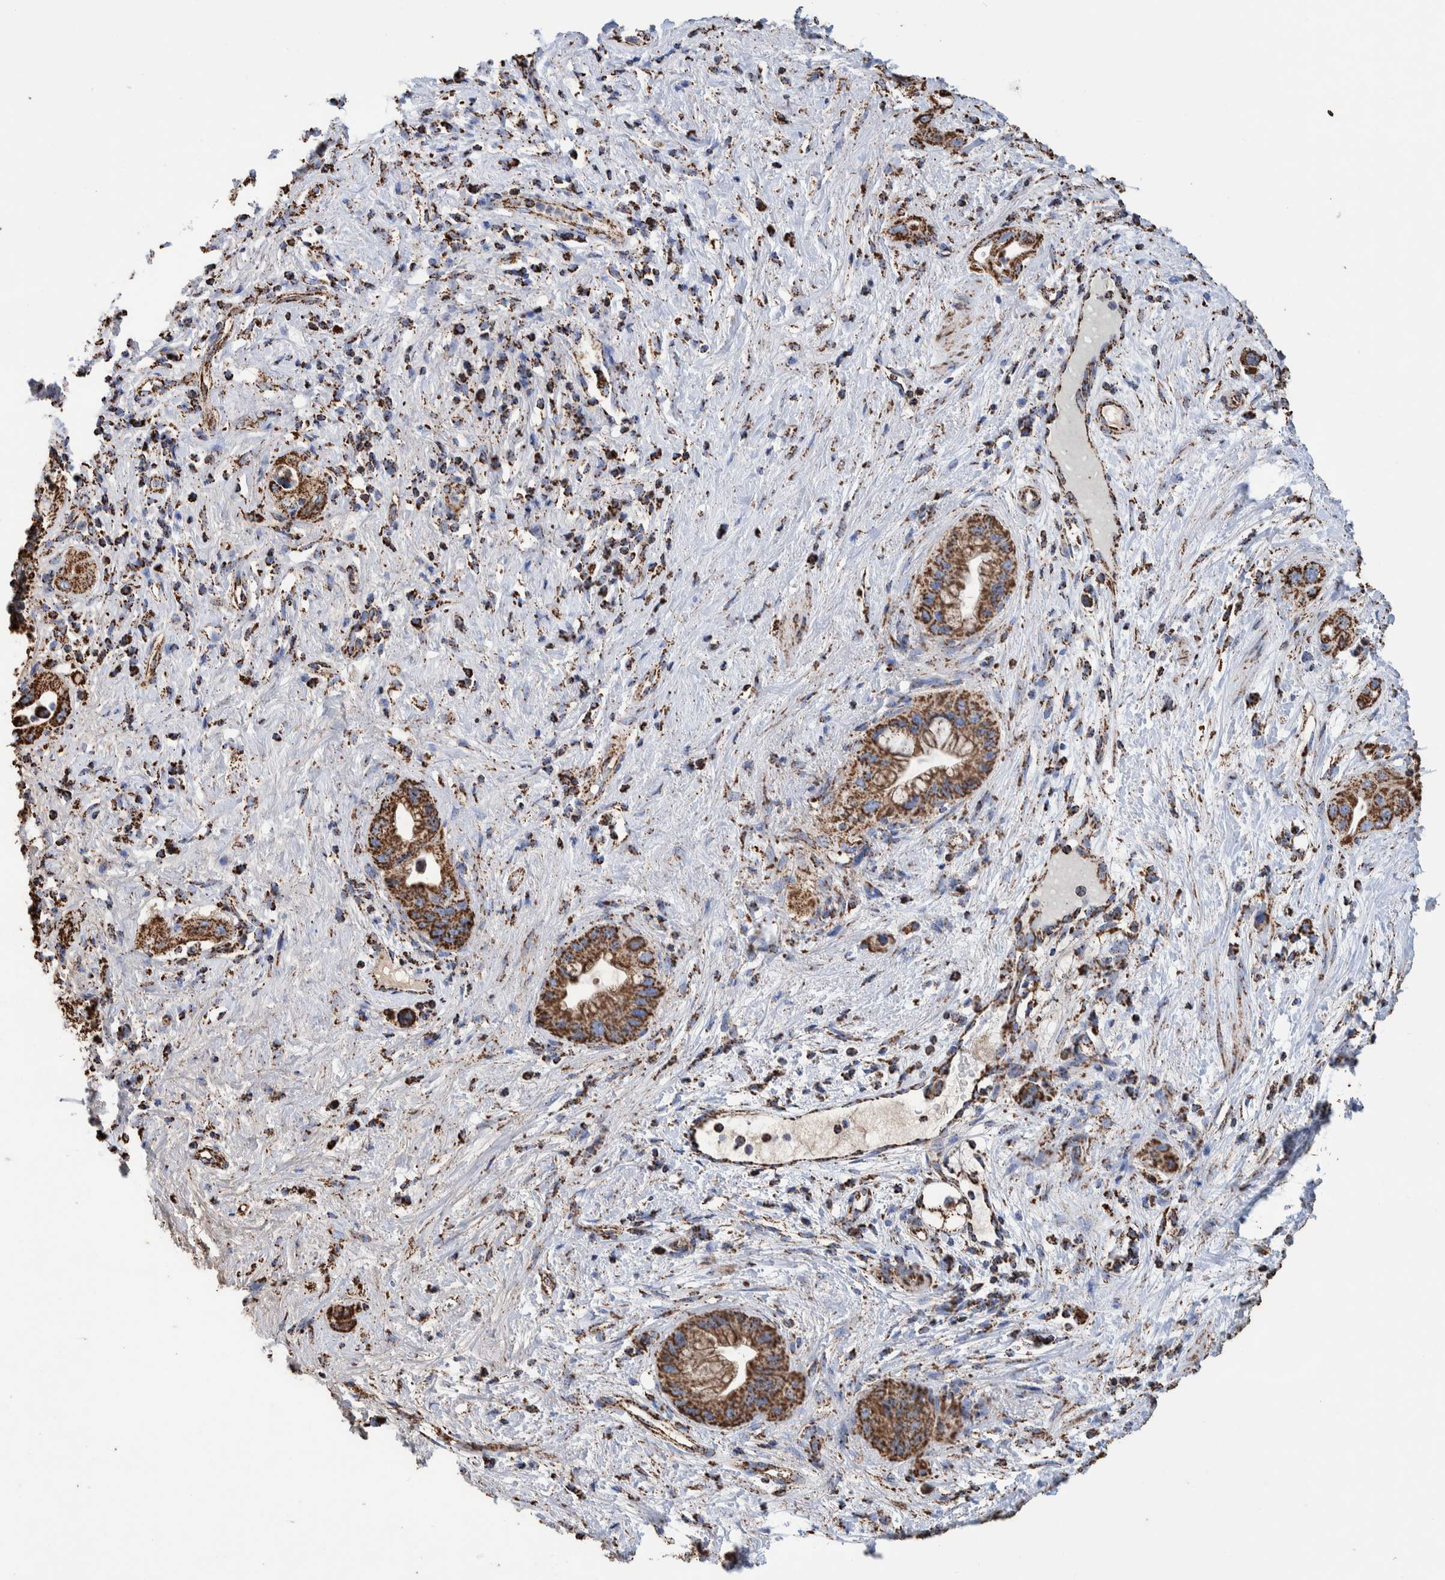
{"staining": {"intensity": "strong", "quantity": ">75%", "location": "cytoplasmic/membranous"}, "tissue": "pancreatic cancer", "cell_type": "Tumor cells", "image_type": "cancer", "snomed": [{"axis": "morphology", "description": "Adenocarcinoma, NOS"}, {"axis": "topography", "description": "Pancreas"}], "caption": "Approximately >75% of tumor cells in adenocarcinoma (pancreatic) show strong cytoplasmic/membranous protein staining as visualized by brown immunohistochemical staining.", "gene": "VPS26C", "patient": {"sex": "female", "age": 73}}